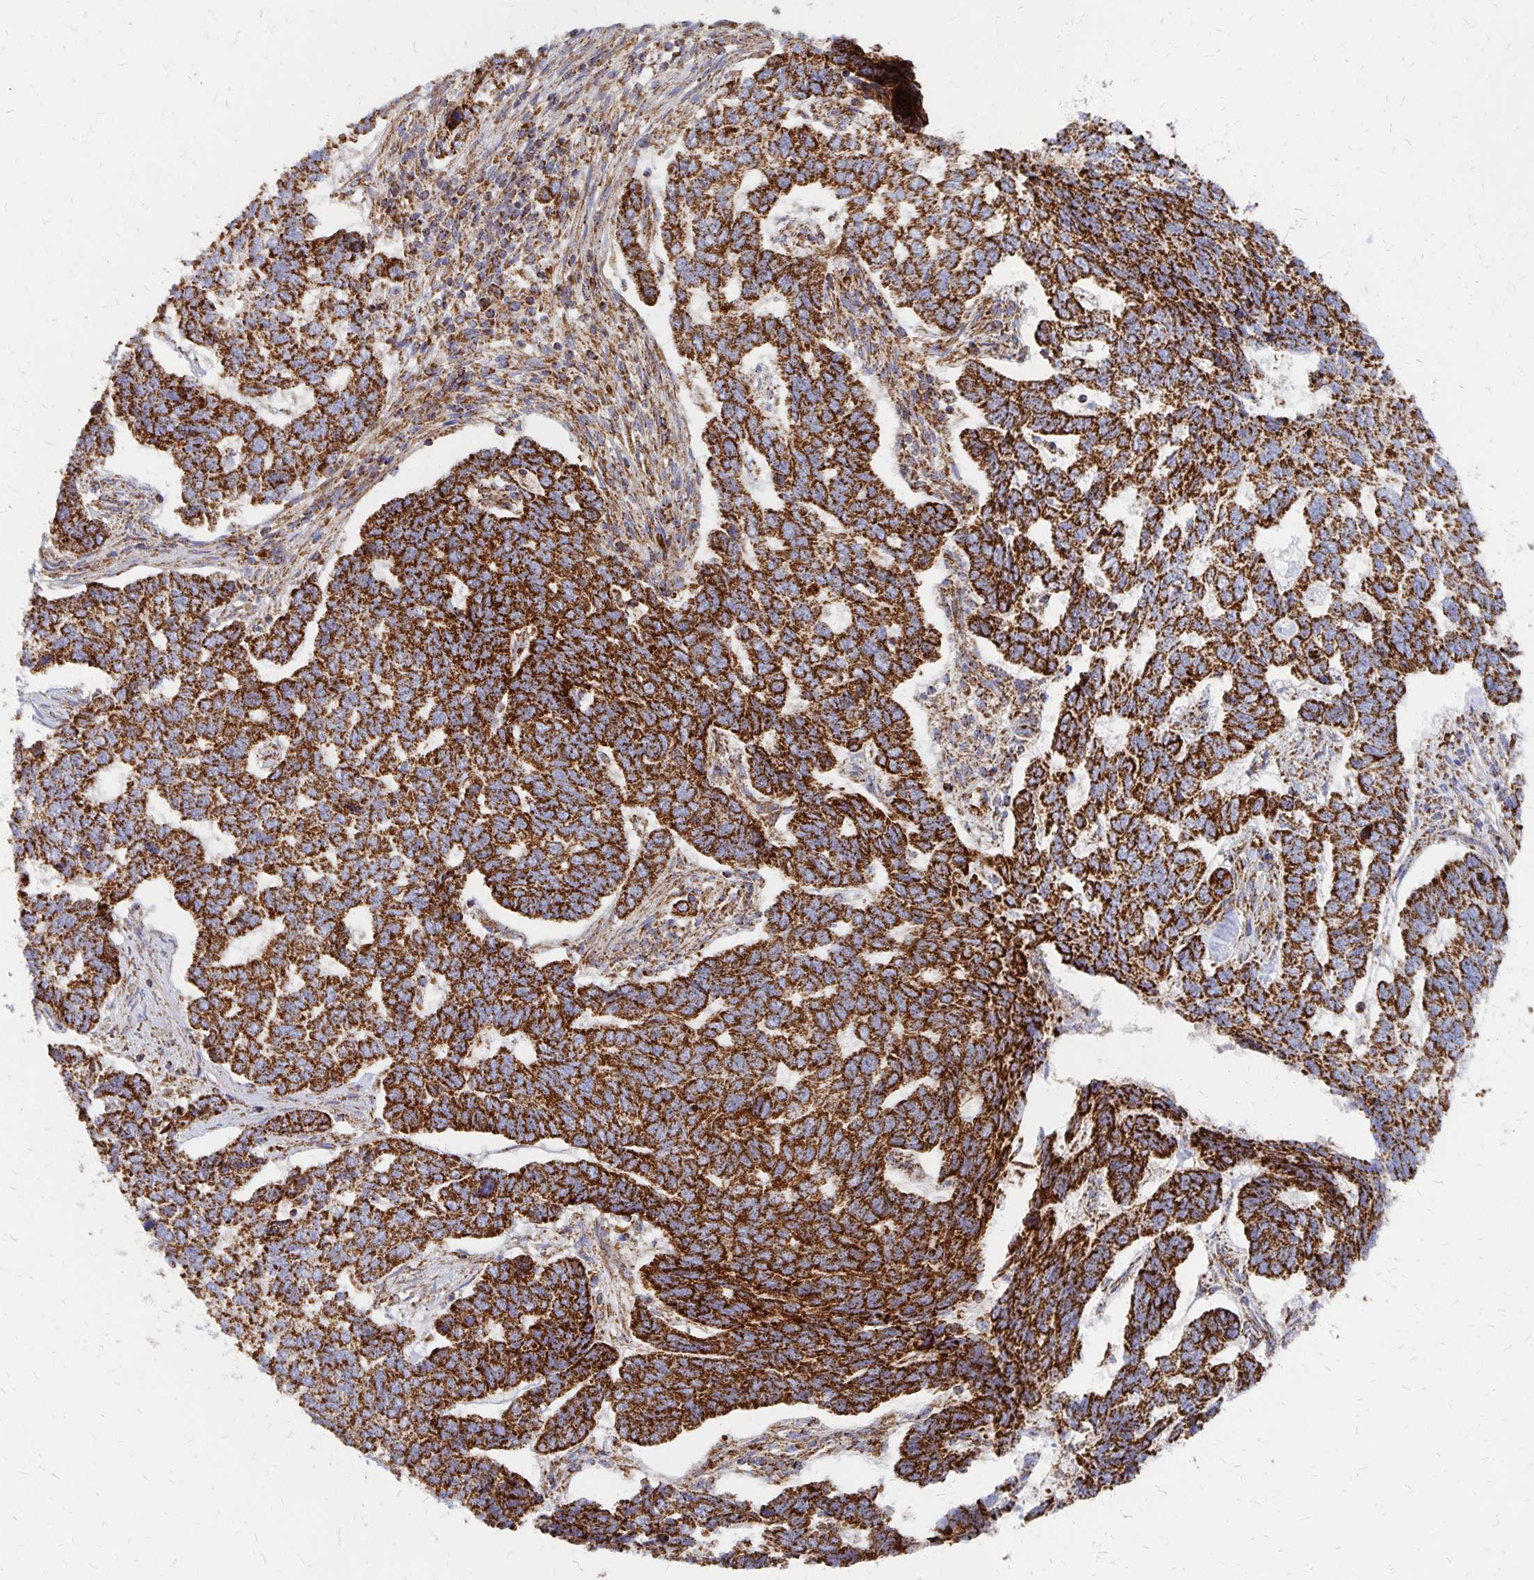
{"staining": {"intensity": "strong", "quantity": ">75%", "location": "cytoplasmic/membranous"}, "tissue": "skin cancer", "cell_type": "Tumor cells", "image_type": "cancer", "snomed": [{"axis": "morphology", "description": "Basal cell carcinoma"}, {"axis": "topography", "description": "Skin"}], "caption": "Protein expression analysis of human skin cancer (basal cell carcinoma) reveals strong cytoplasmic/membranous expression in about >75% of tumor cells. The staining is performed using DAB brown chromogen to label protein expression. The nuclei are counter-stained blue using hematoxylin.", "gene": "STOML2", "patient": {"sex": "female", "age": 65}}